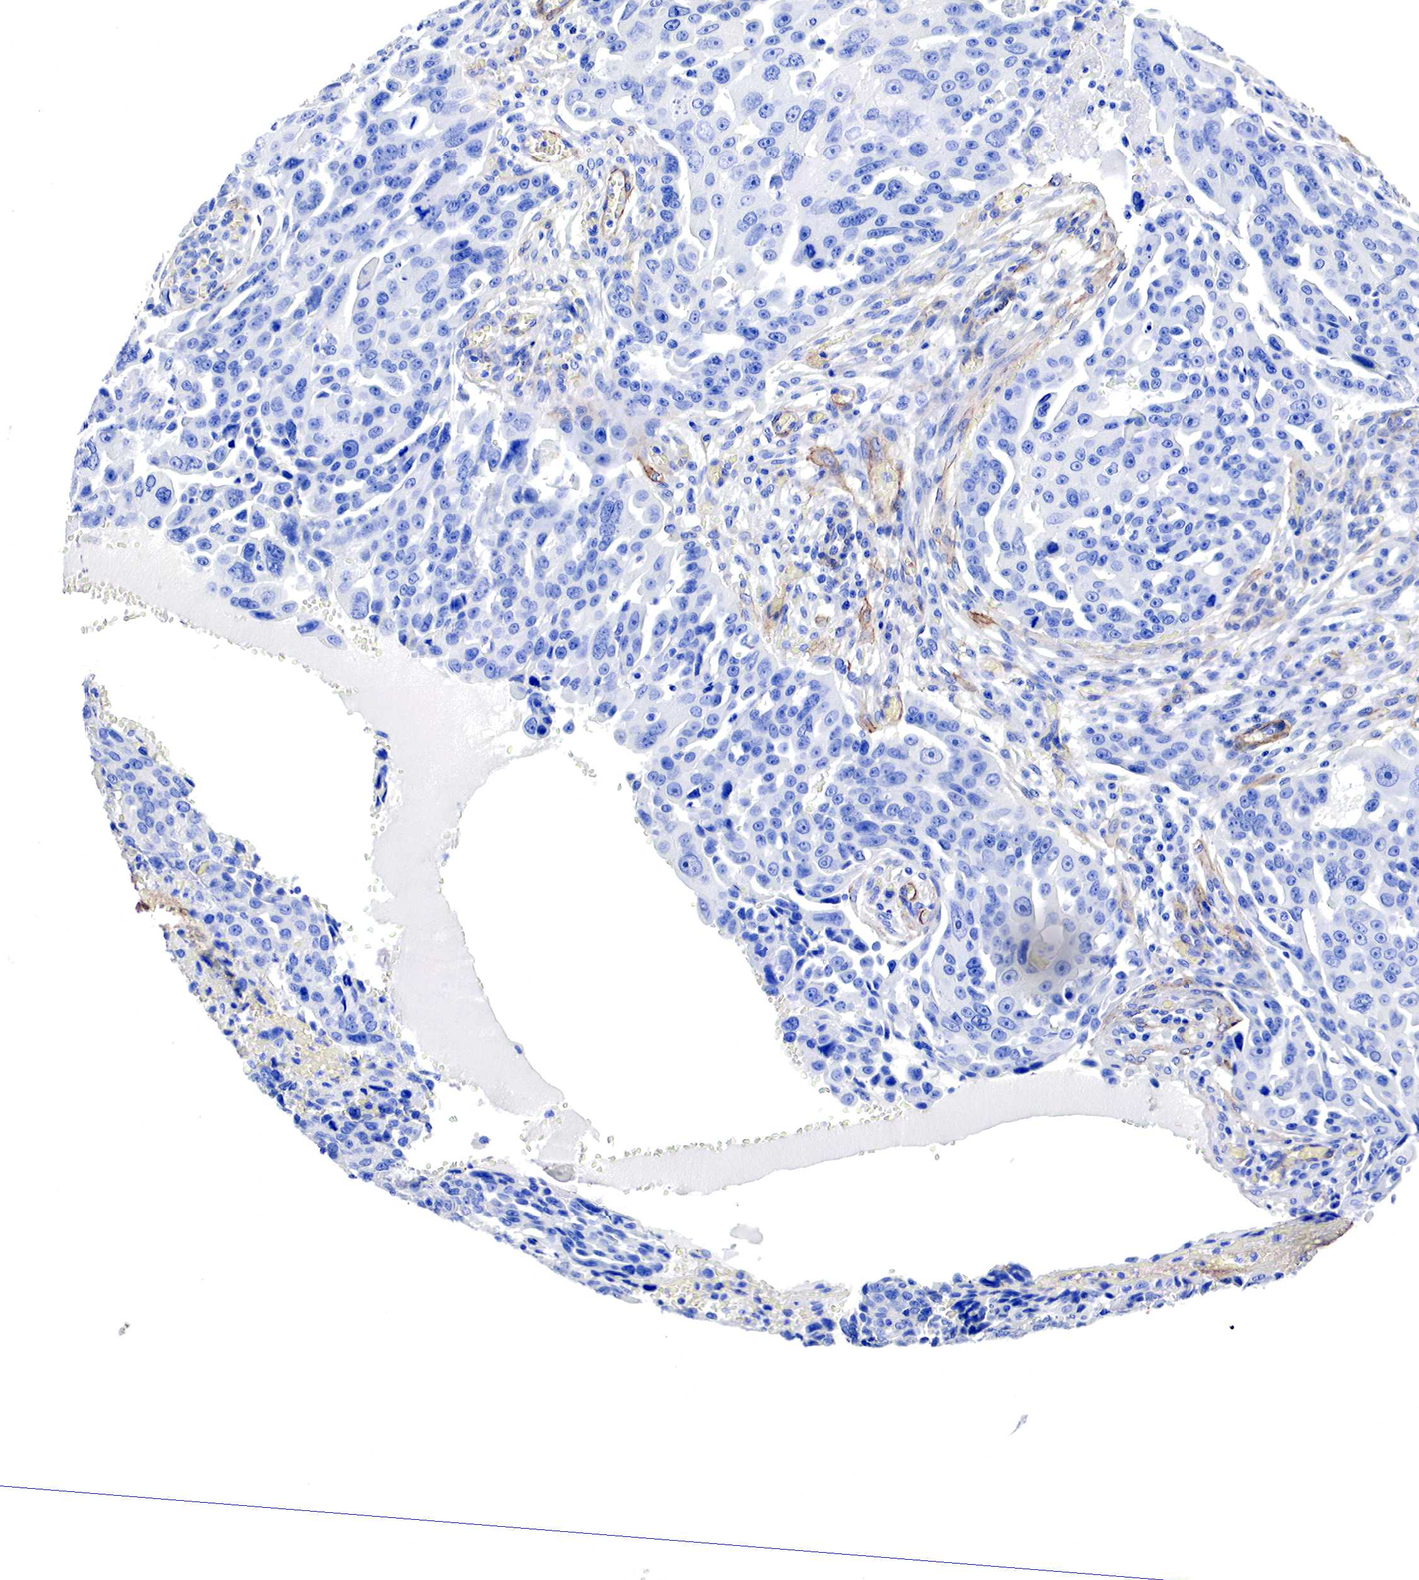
{"staining": {"intensity": "negative", "quantity": "none", "location": "none"}, "tissue": "ovarian cancer", "cell_type": "Tumor cells", "image_type": "cancer", "snomed": [{"axis": "morphology", "description": "Carcinoma, endometroid"}, {"axis": "topography", "description": "Ovary"}], "caption": "Histopathology image shows no protein positivity in tumor cells of endometroid carcinoma (ovarian) tissue.", "gene": "TPM1", "patient": {"sex": "female", "age": 75}}